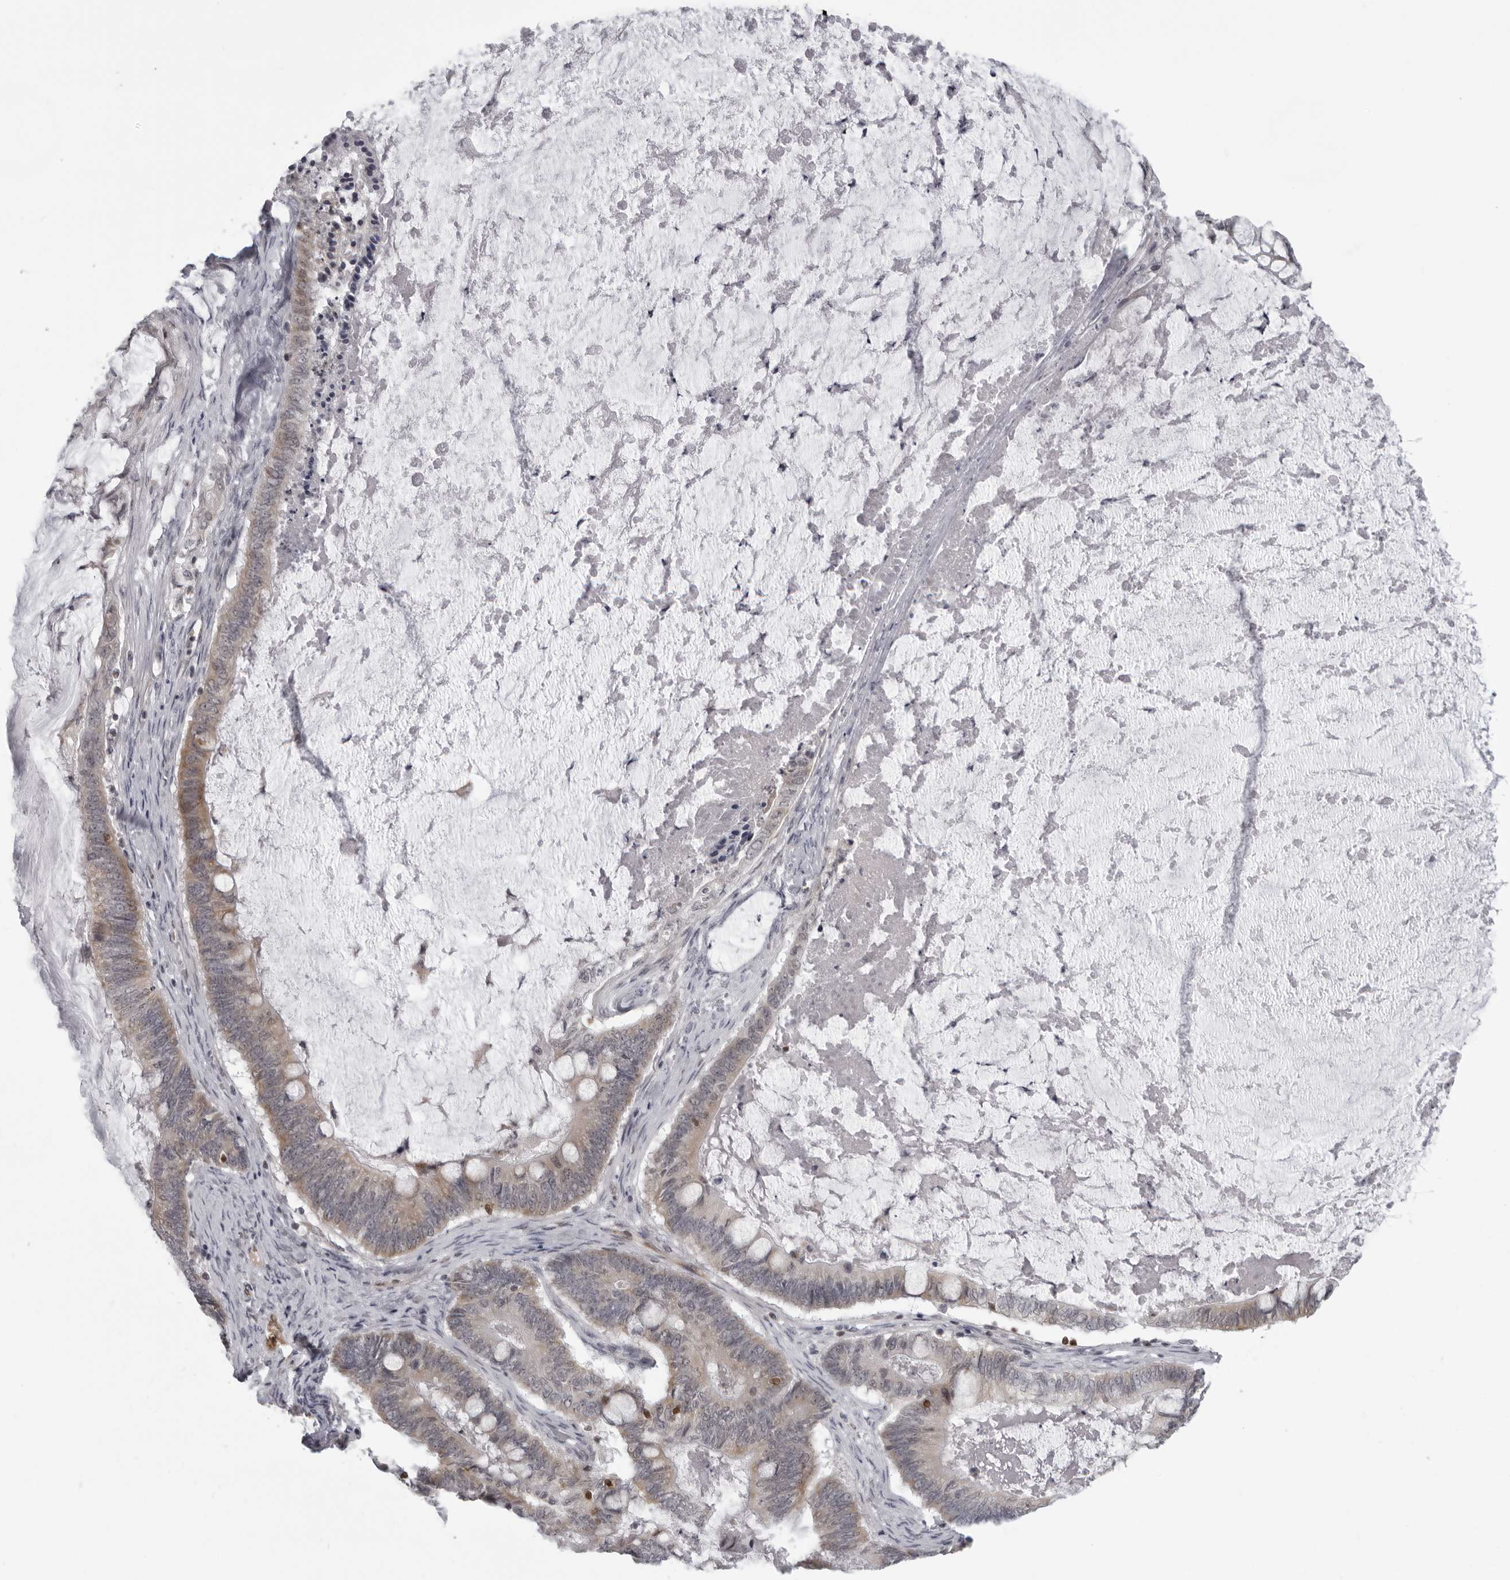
{"staining": {"intensity": "weak", "quantity": ">75%", "location": "cytoplasmic/membranous"}, "tissue": "ovarian cancer", "cell_type": "Tumor cells", "image_type": "cancer", "snomed": [{"axis": "morphology", "description": "Cystadenocarcinoma, mucinous, NOS"}, {"axis": "topography", "description": "Ovary"}], "caption": "Protein staining of ovarian mucinous cystadenocarcinoma tissue reveals weak cytoplasmic/membranous expression in approximately >75% of tumor cells.", "gene": "MAPK12", "patient": {"sex": "female", "age": 61}}